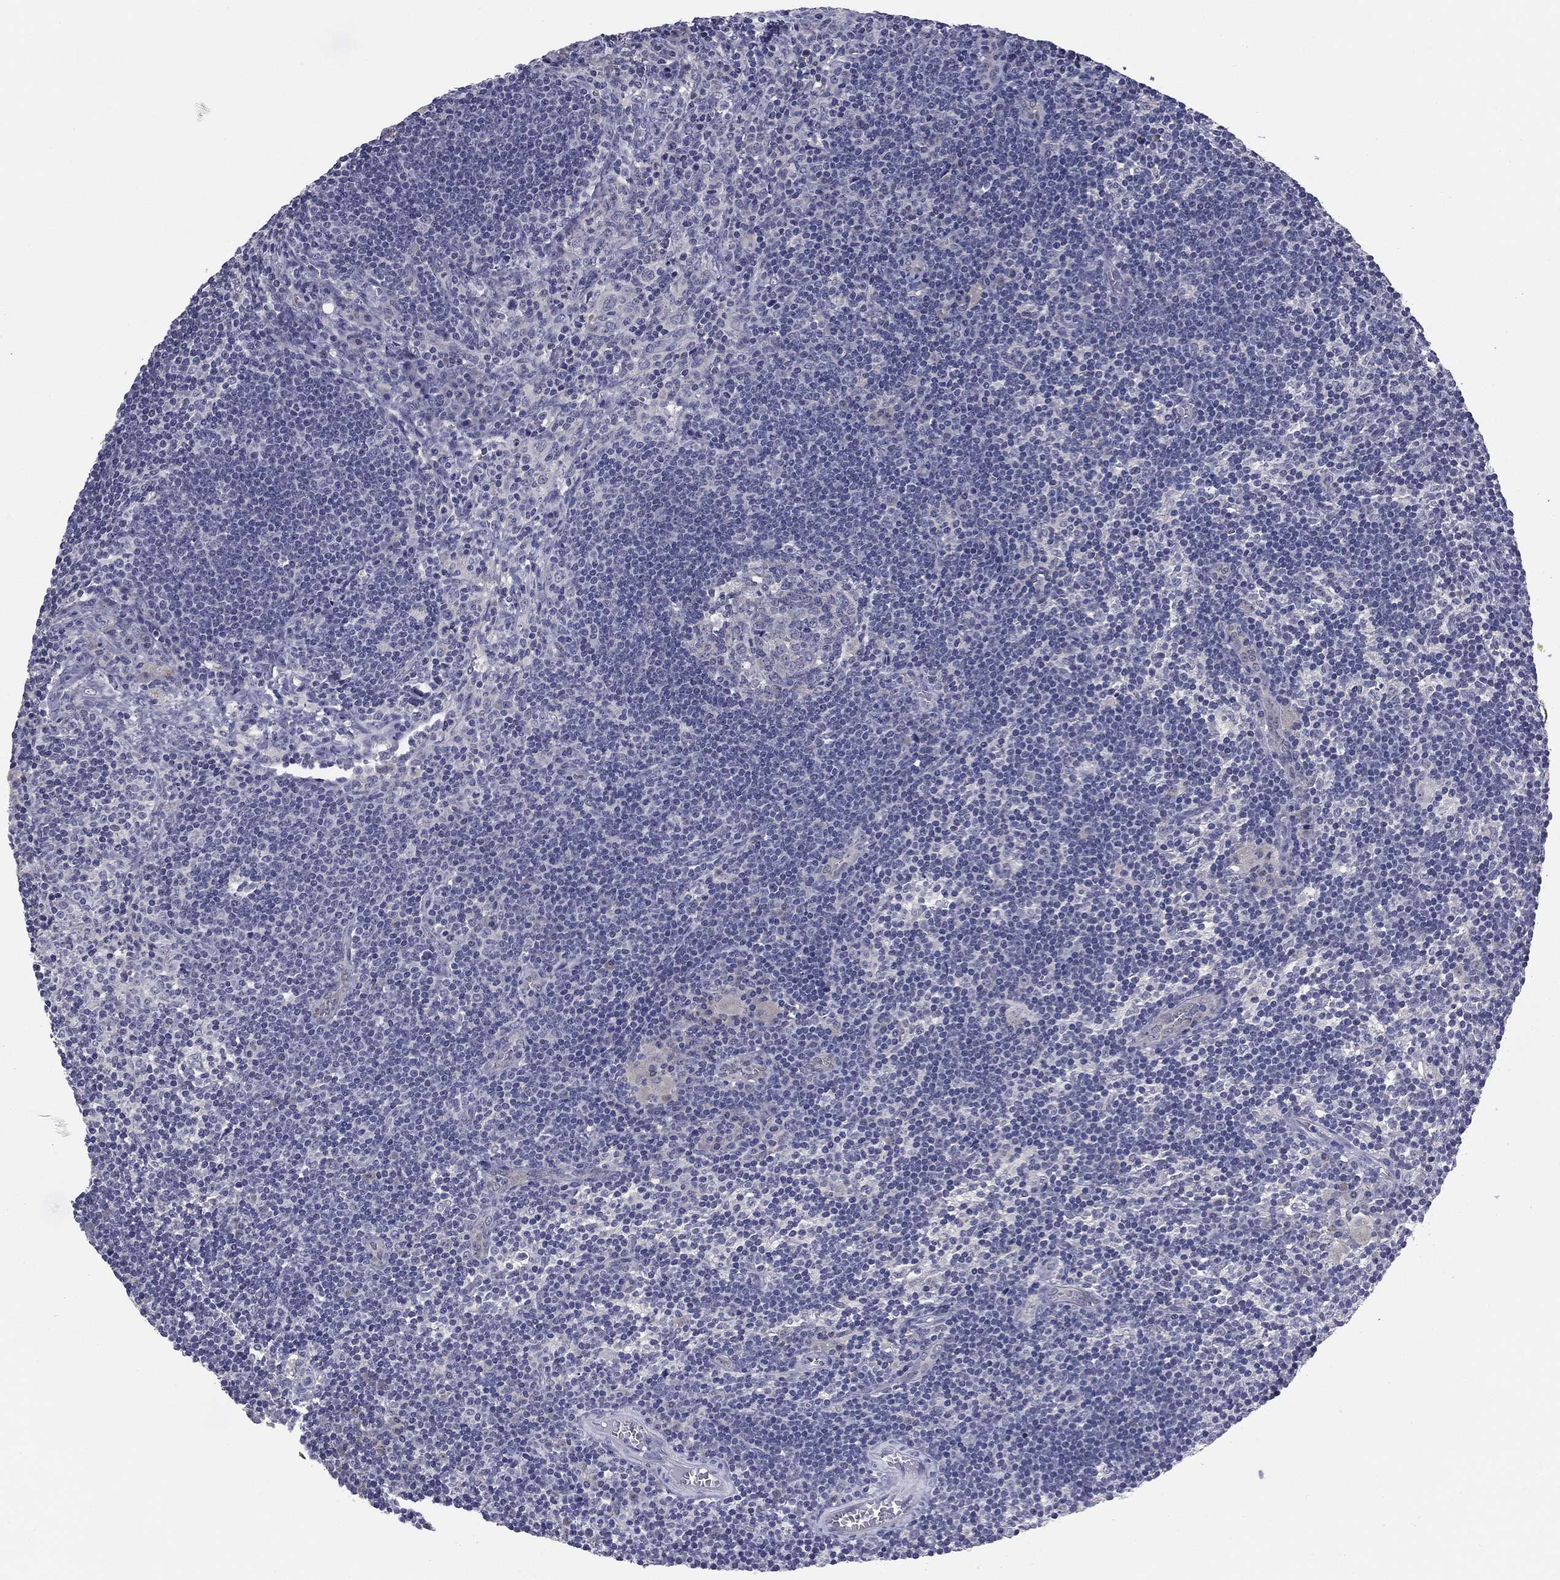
{"staining": {"intensity": "negative", "quantity": "none", "location": "none"}, "tissue": "lymph node", "cell_type": "Germinal center cells", "image_type": "normal", "snomed": [{"axis": "morphology", "description": "Normal tissue, NOS"}, {"axis": "morphology", "description": "Adenocarcinoma, NOS"}, {"axis": "topography", "description": "Lymph node"}, {"axis": "topography", "description": "Pancreas"}], "caption": "IHC photomicrograph of benign lymph node stained for a protein (brown), which shows no staining in germinal center cells.", "gene": "REXO5", "patient": {"sex": "female", "age": 58}}